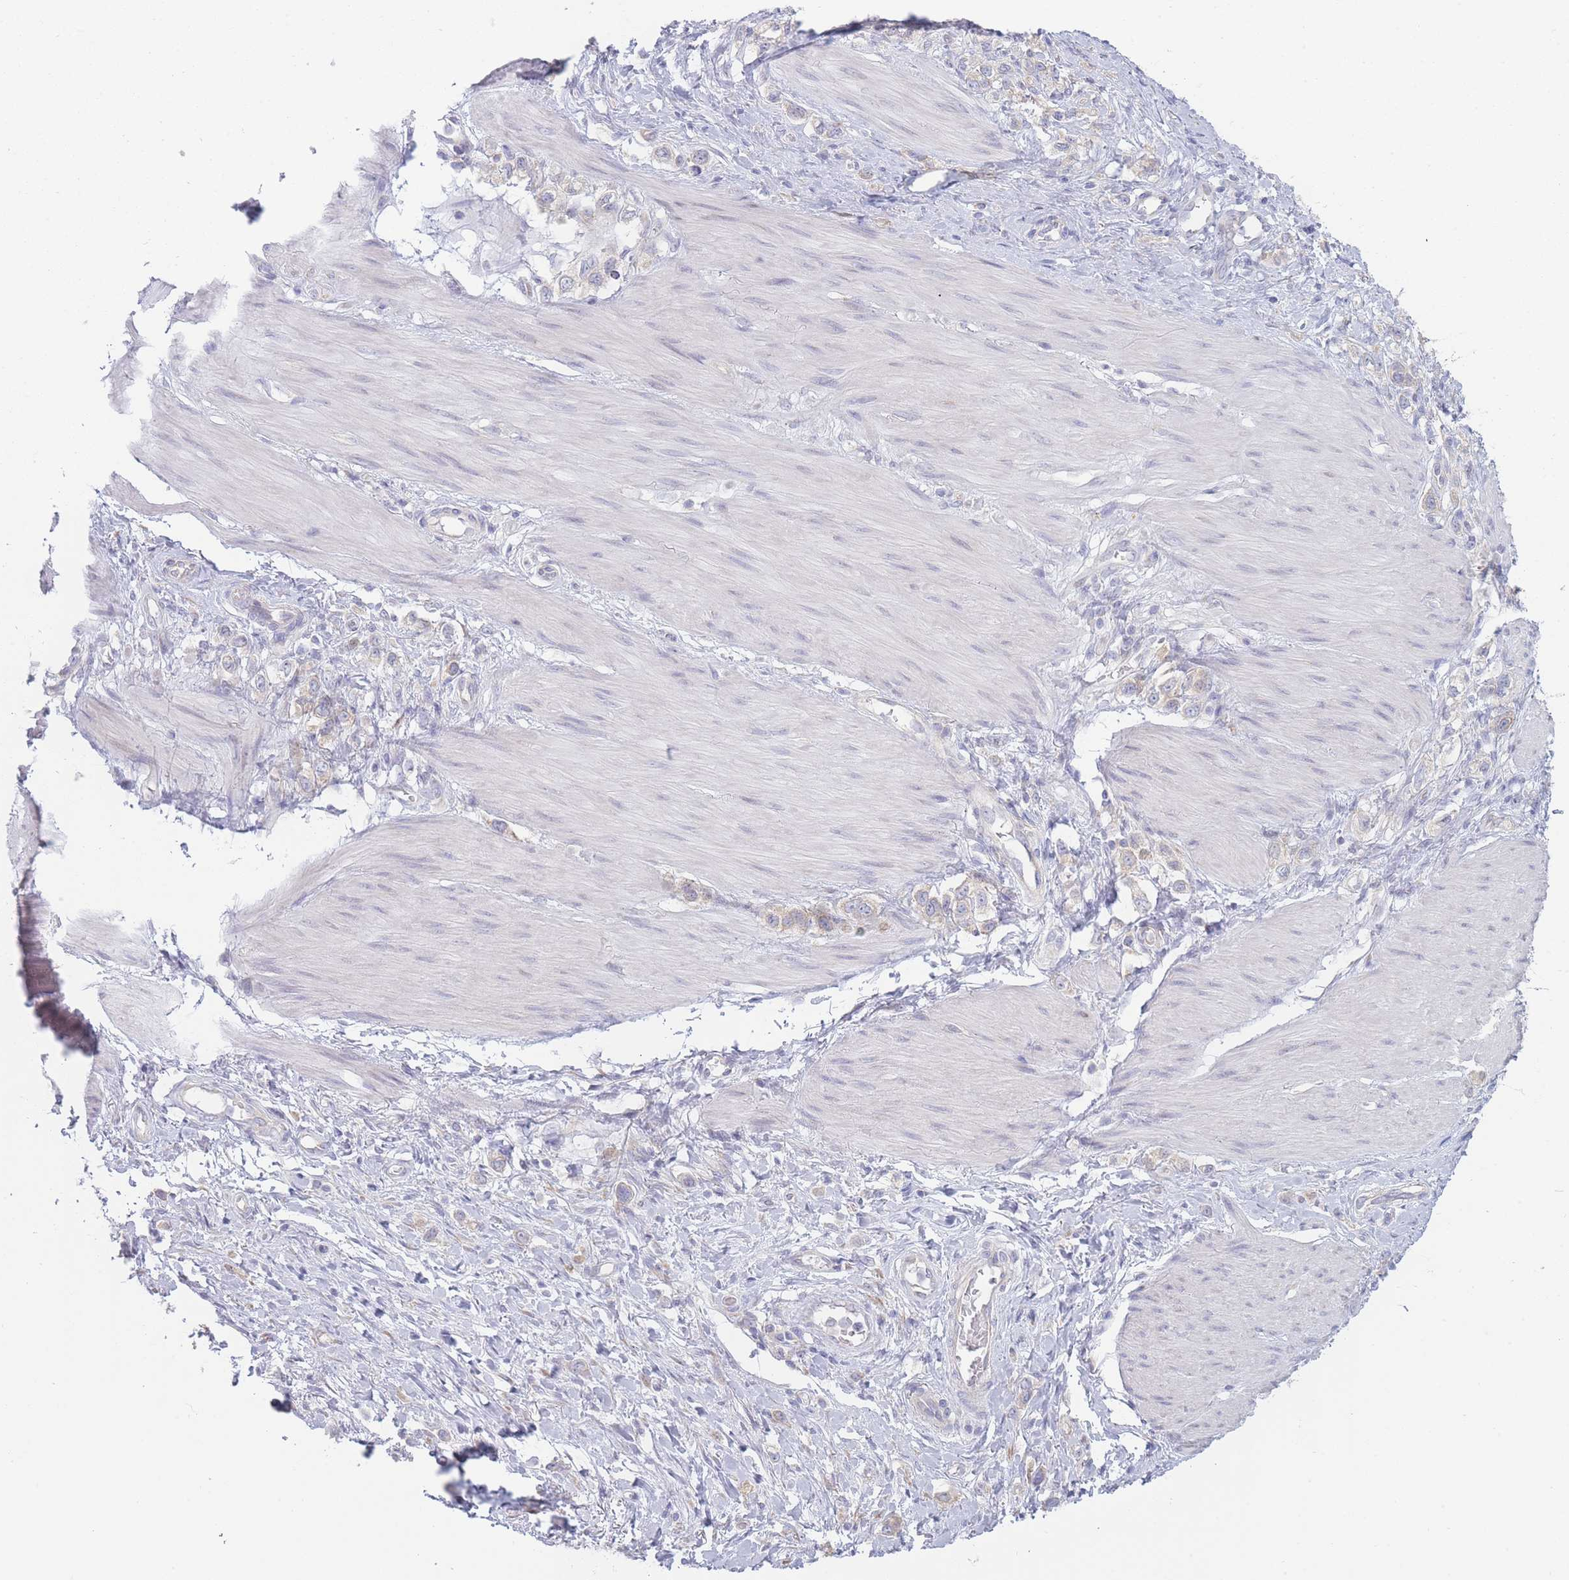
{"staining": {"intensity": "weak", "quantity": "<25%", "location": "cytoplasmic/membranous"}, "tissue": "stomach cancer", "cell_type": "Tumor cells", "image_type": "cancer", "snomed": [{"axis": "morphology", "description": "Adenocarcinoma, NOS"}, {"axis": "topography", "description": "Stomach"}], "caption": "Protein analysis of stomach cancer displays no significant staining in tumor cells.", "gene": "OR5L2", "patient": {"sex": "female", "age": 65}}